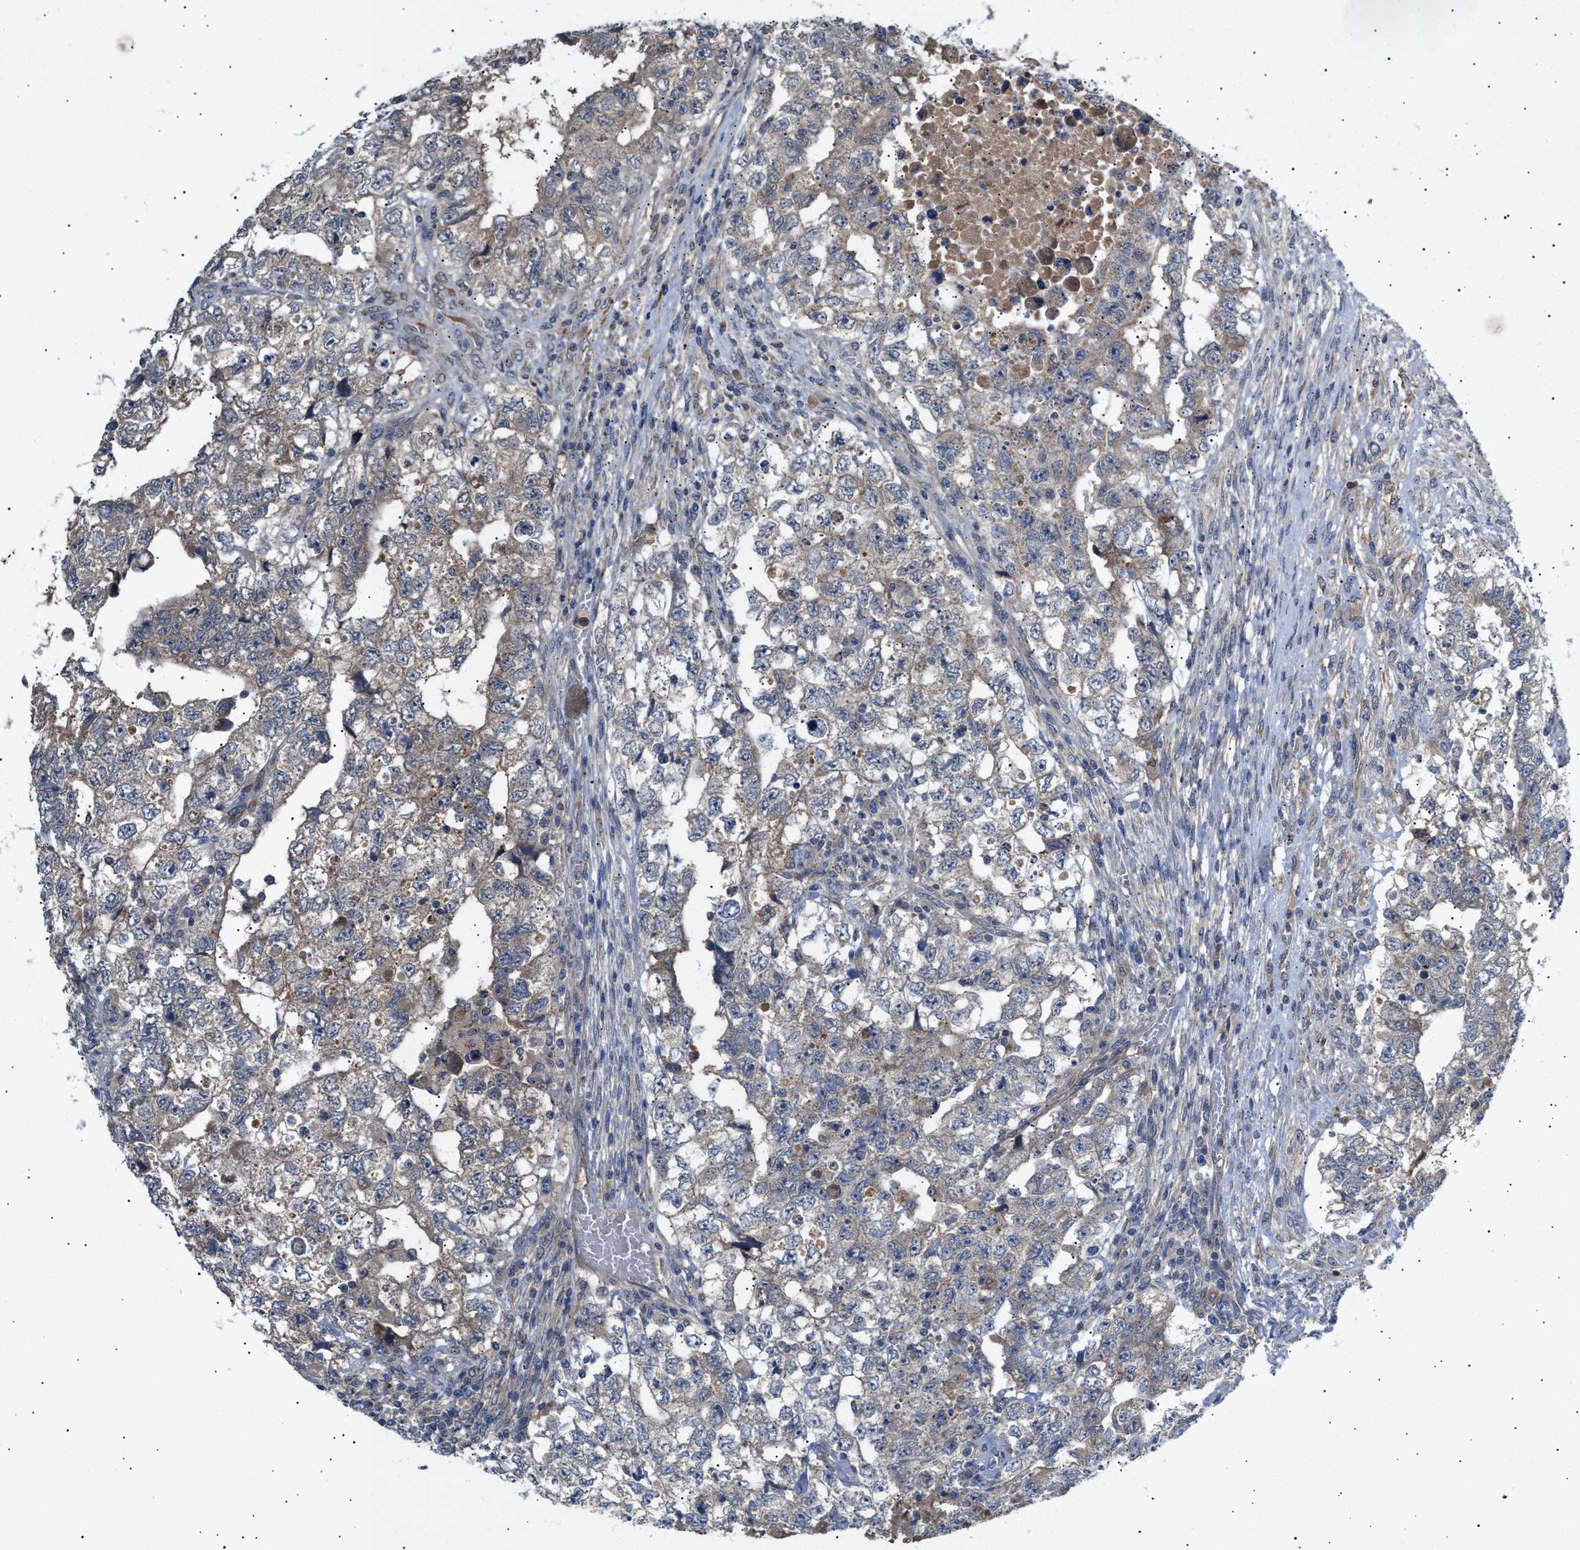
{"staining": {"intensity": "weak", "quantity": "<25%", "location": "cytoplasmic/membranous"}, "tissue": "testis cancer", "cell_type": "Tumor cells", "image_type": "cancer", "snomed": [{"axis": "morphology", "description": "Carcinoma, Embryonal, NOS"}, {"axis": "topography", "description": "Testis"}], "caption": "Micrograph shows no significant protein positivity in tumor cells of testis embryonal carcinoma.", "gene": "SIRT5", "patient": {"sex": "male", "age": 36}}